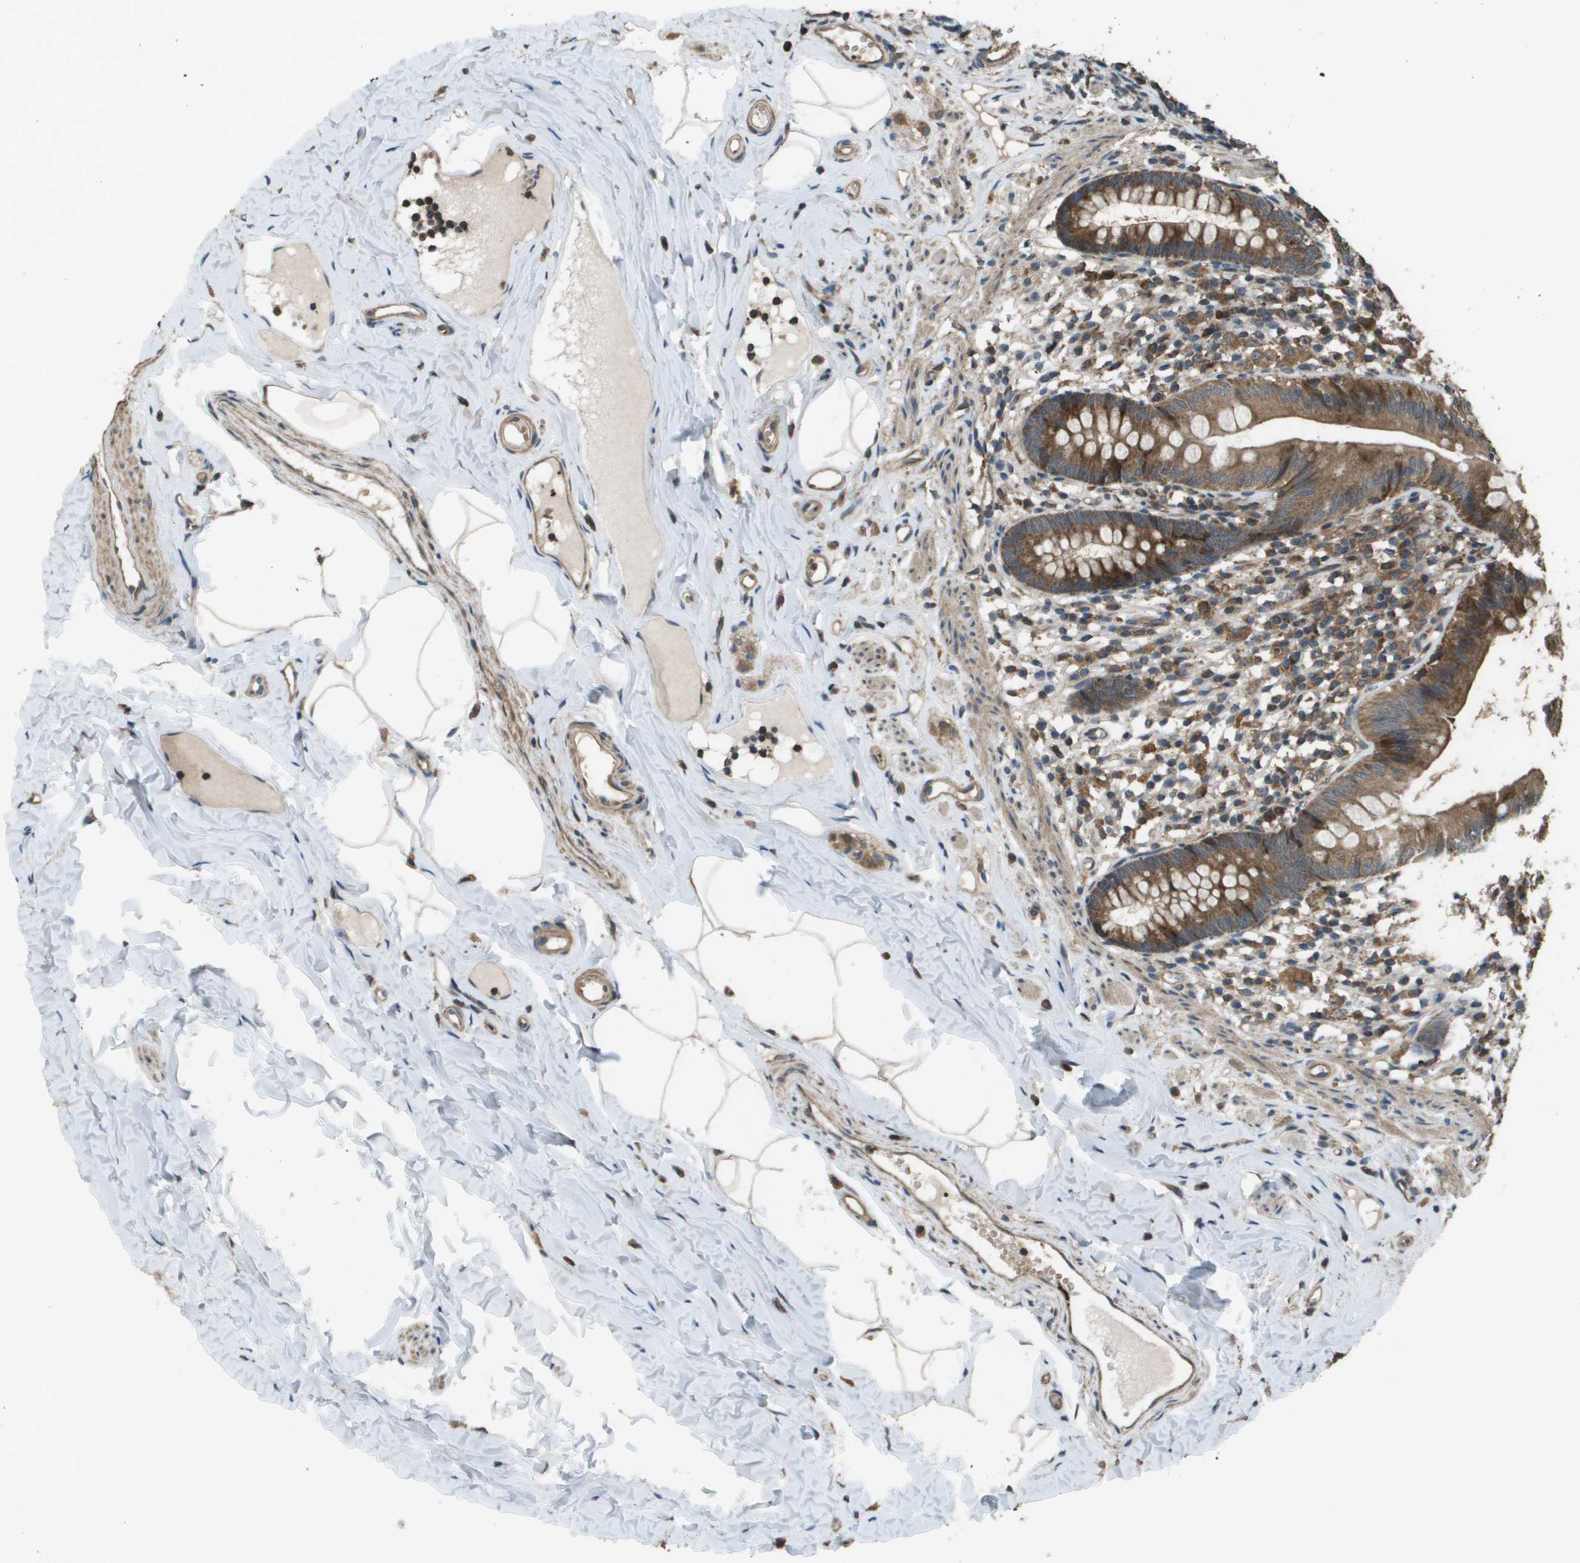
{"staining": {"intensity": "moderate", "quantity": ">75%", "location": "cytoplasmic/membranous"}, "tissue": "appendix", "cell_type": "Glandular cells", "image_type": "normal", "snomed": [{"axis": "morphology", "description": "Normal tissue, NOS"}, {"axis": "topography", "description": "Appendix"}], "caption": "A brown stain labels moderate cytoplasmic/membranous positivity of a protein in glandular cells of unremarkable human appendix. The staining was performed using DAB, with brown indicating positive protein expression. Nuclei are stained blue with hematoxylin.", "gene": "PLPBP", "patient": {"sex": "male", "age": 52}}